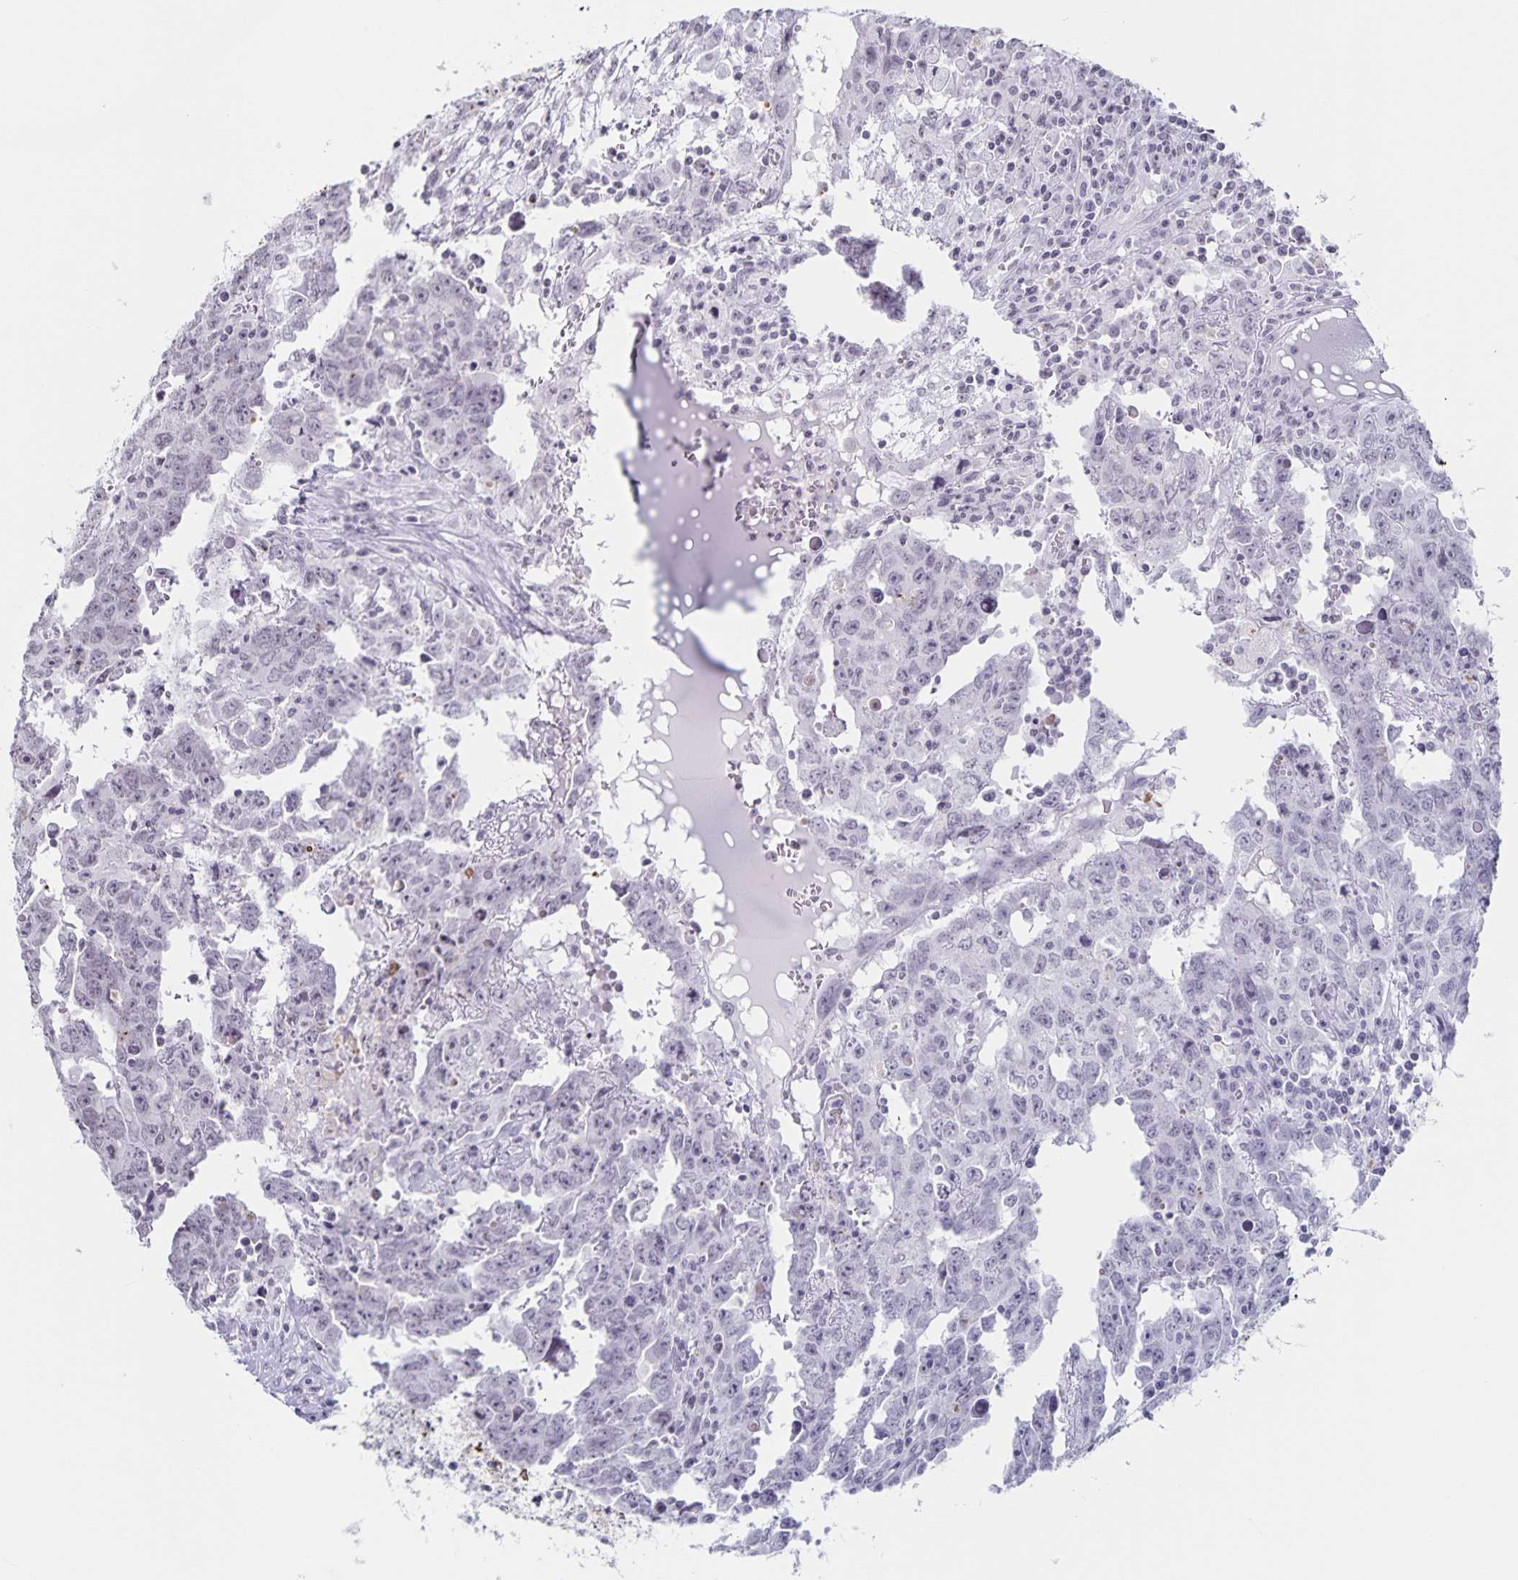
{"staining": {"intensity": "negative", "quantity": "none", "location": "none"}, "tissue": "testis cancer", "cell_type": "Tumor cells", "image_type": "cancer", "snomed": [{"axis": "morphology", "description": "Carcinoma, Embryonal, NOS"}, {"axis": "topography", "description": "Testis"}], "caption": "A high-resolution histopathology image shows immunohistochemistry (IHC) staining of testis embryonal carcinoma, which demonstrates no significant staining in tumor cells.", "gene": "LCE6A", "patient": {"sex": "male", "age": 22}}